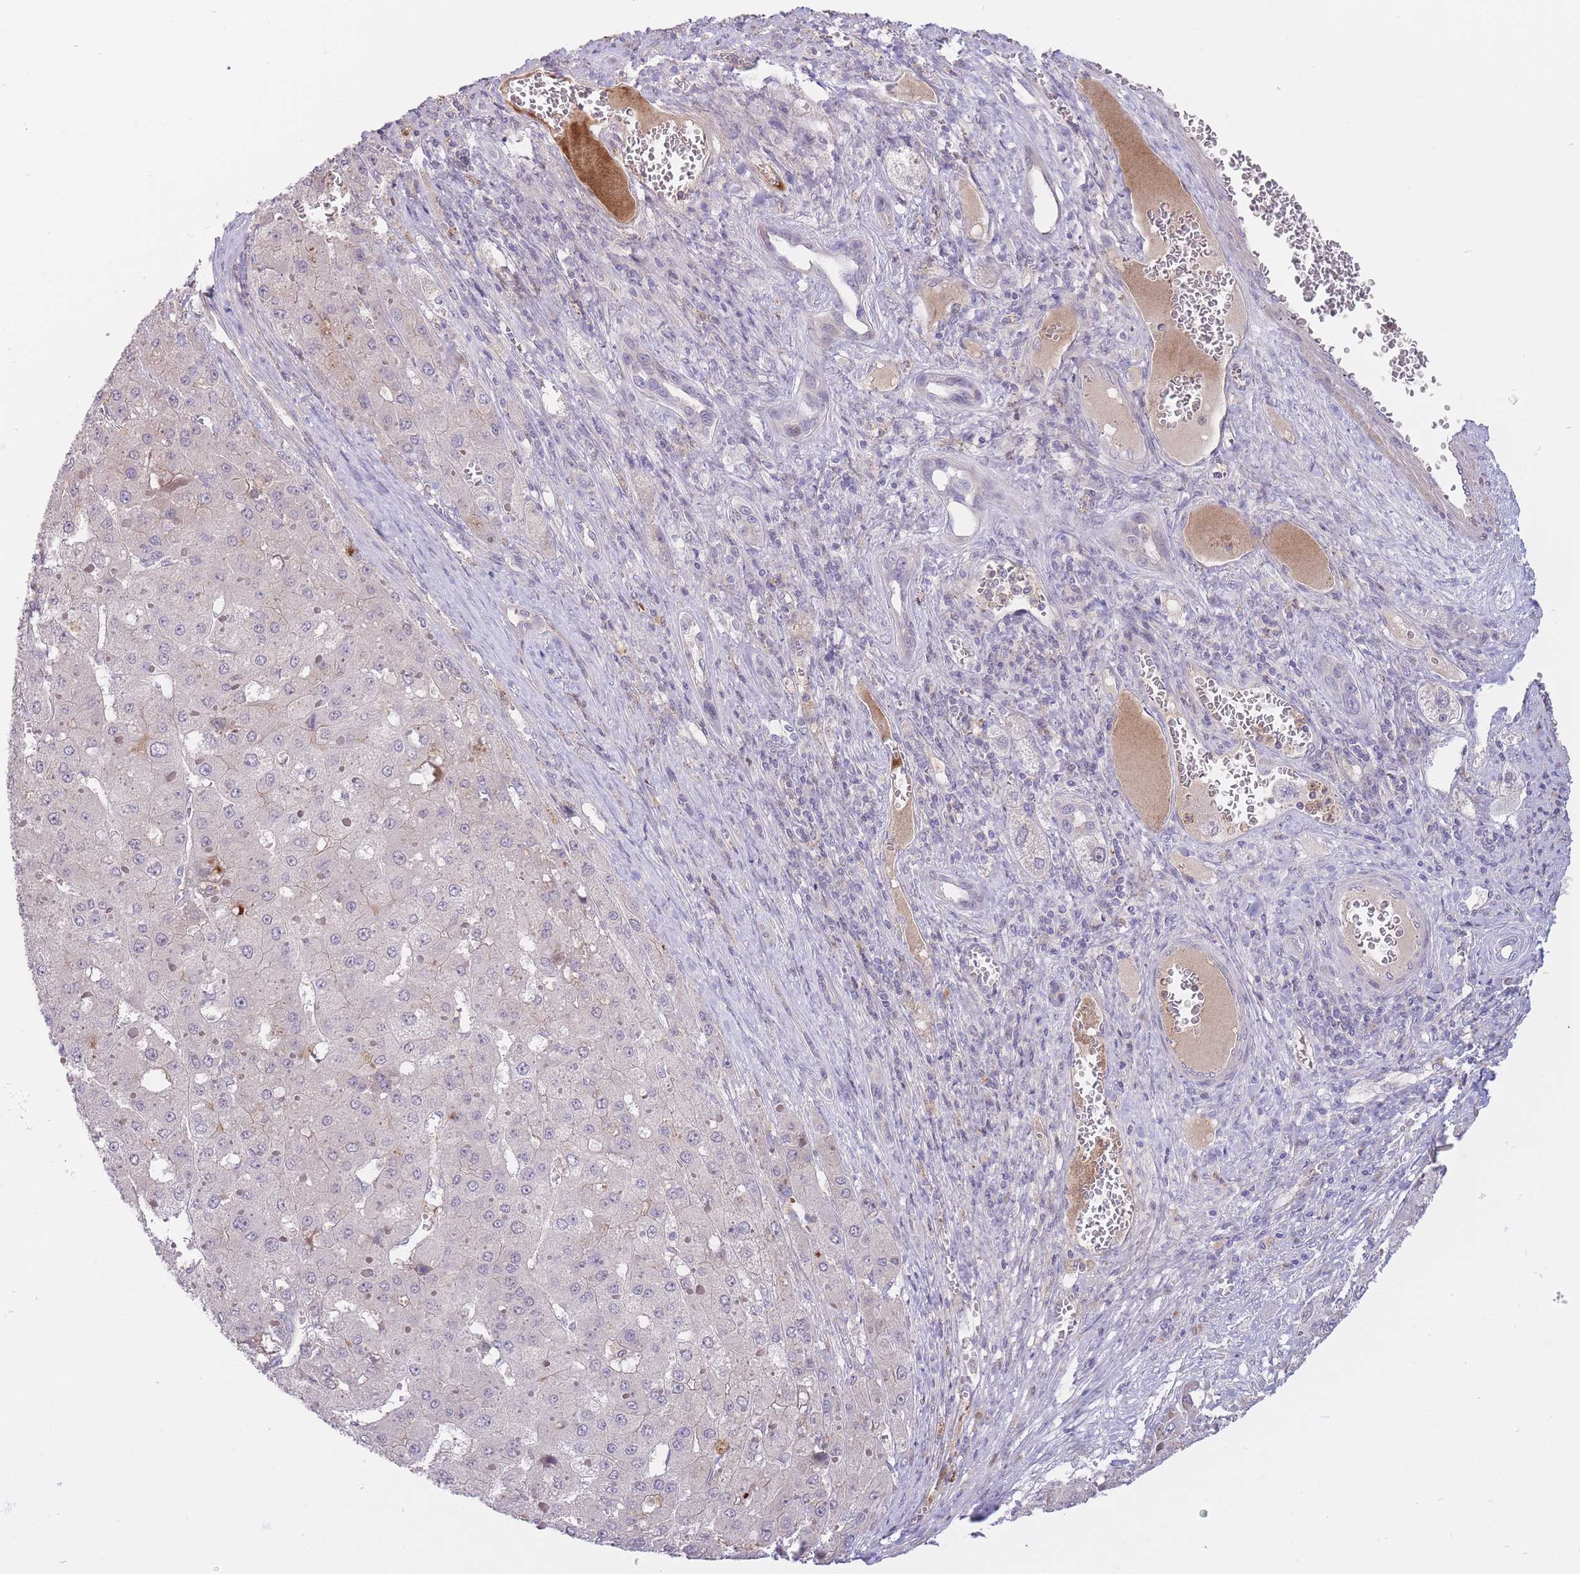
{"staining": {"intensity": "negative", "quantity": "none", "location": "none"}, "tissue": "liver cancer", "cell_type": "Tumor cells", "image_type": "cancer", "snomed": [{"axis": "morphology", "description": "Carcinoma, Hepatocellular, NOS"}, {"axis": "topography", "description": "Liver"}], "caption": "This is an IHC histopathology image of human liver cancer. There is no positivity in tumor cells.", "gene": "ZNF304", "patient": {"sex": "female", "age": 73}}